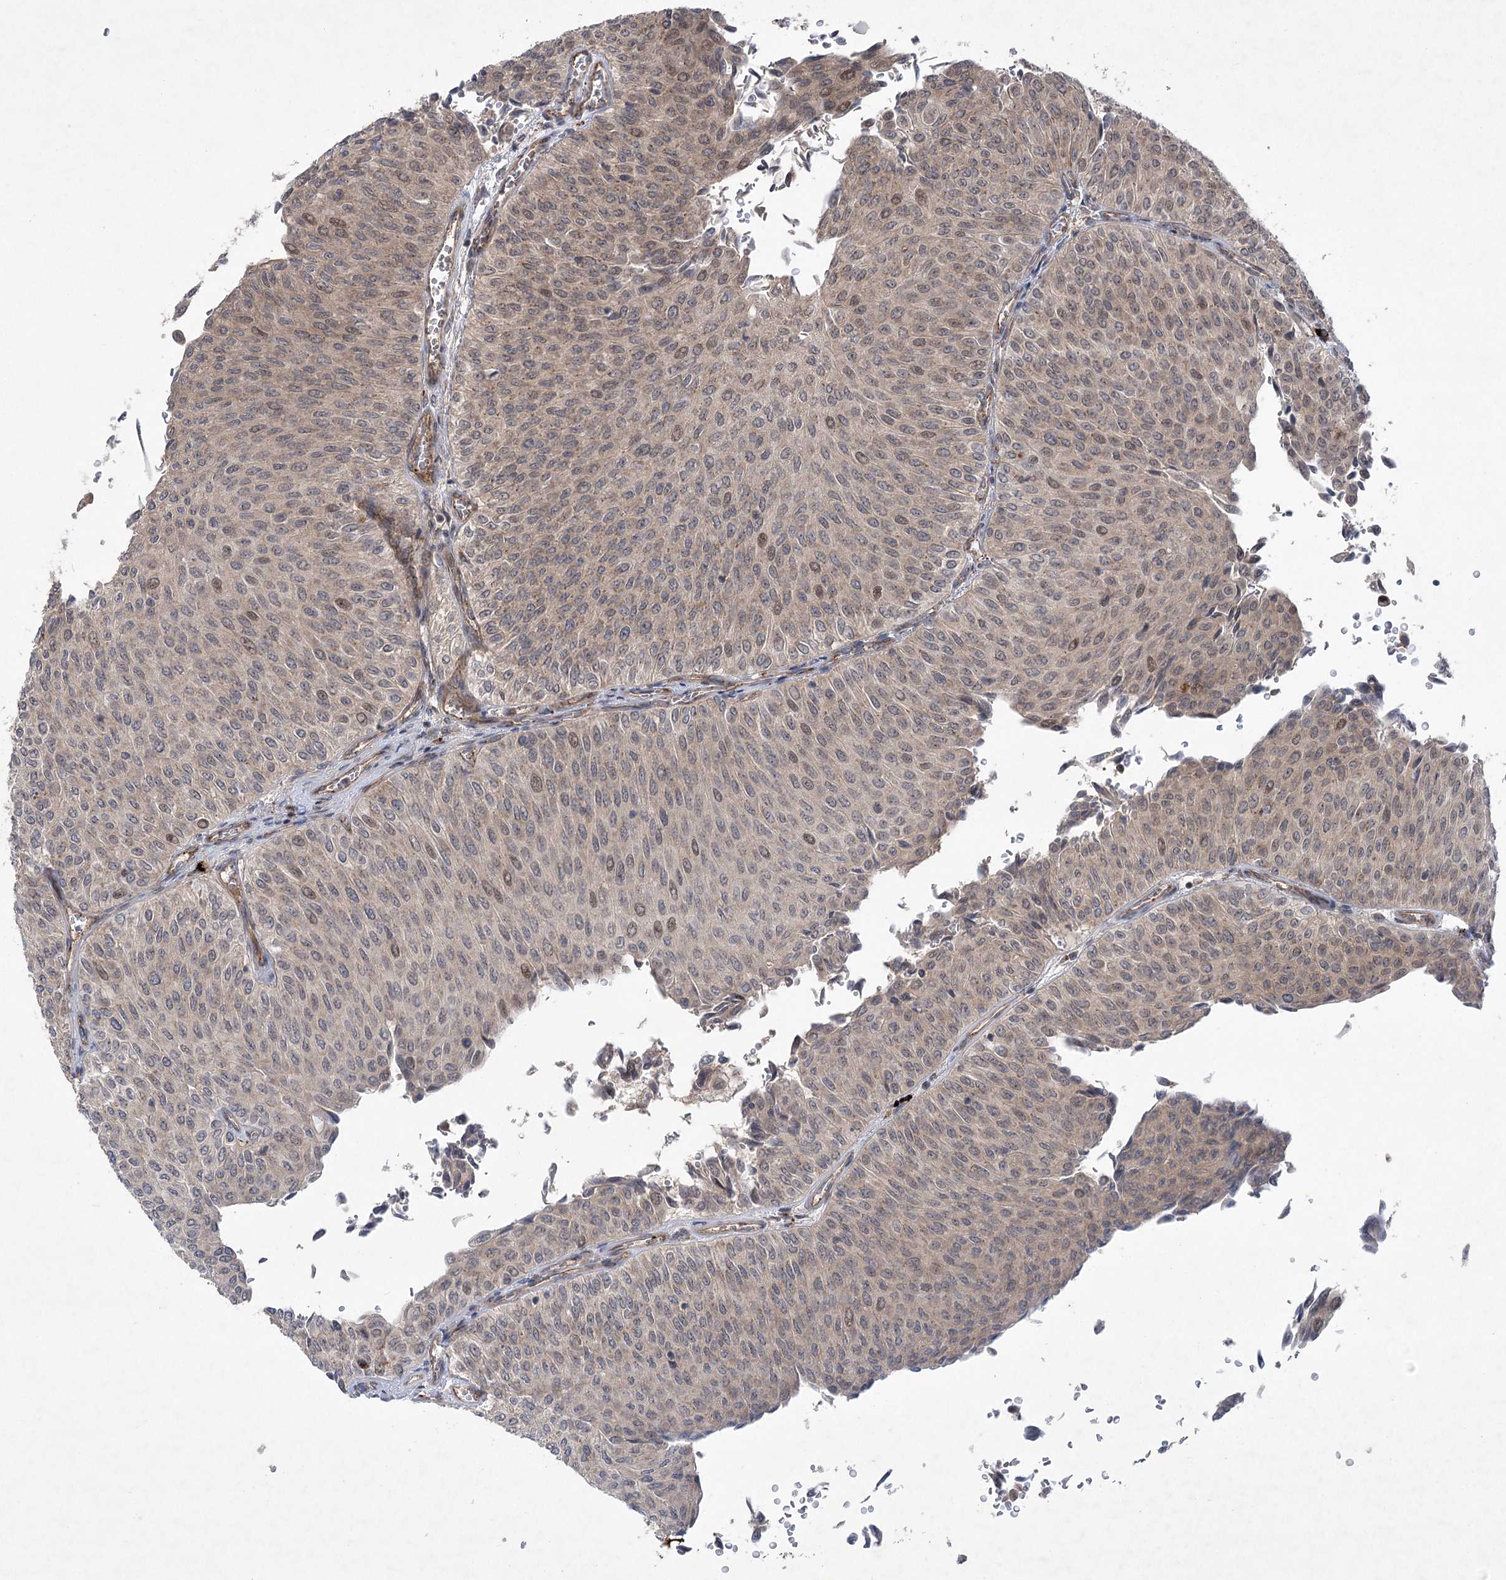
{"staining": {"intensity": "moderate", "quantity": ">75%", "location": "cytoplasmic/membranous,nuclear"}, "tissue": "urothelial cancer", "cell_type": "Tumor cells", "image_type": "cancer", "snomed": [{"axis": "morphology", "description": "Urothelial carcinoma, Low grade"}, {"axis": "topography", "description": "Urinary bladder"}], "caption": "A histopathology image of human urothelial carcinoma (low-grade) stained for a protein exhibits moderate cytoplasmic/membranous and nuclear brown staining in tumor cells.", "gene": "METTL24", "patient": {"sex": "male", "age": 78}}